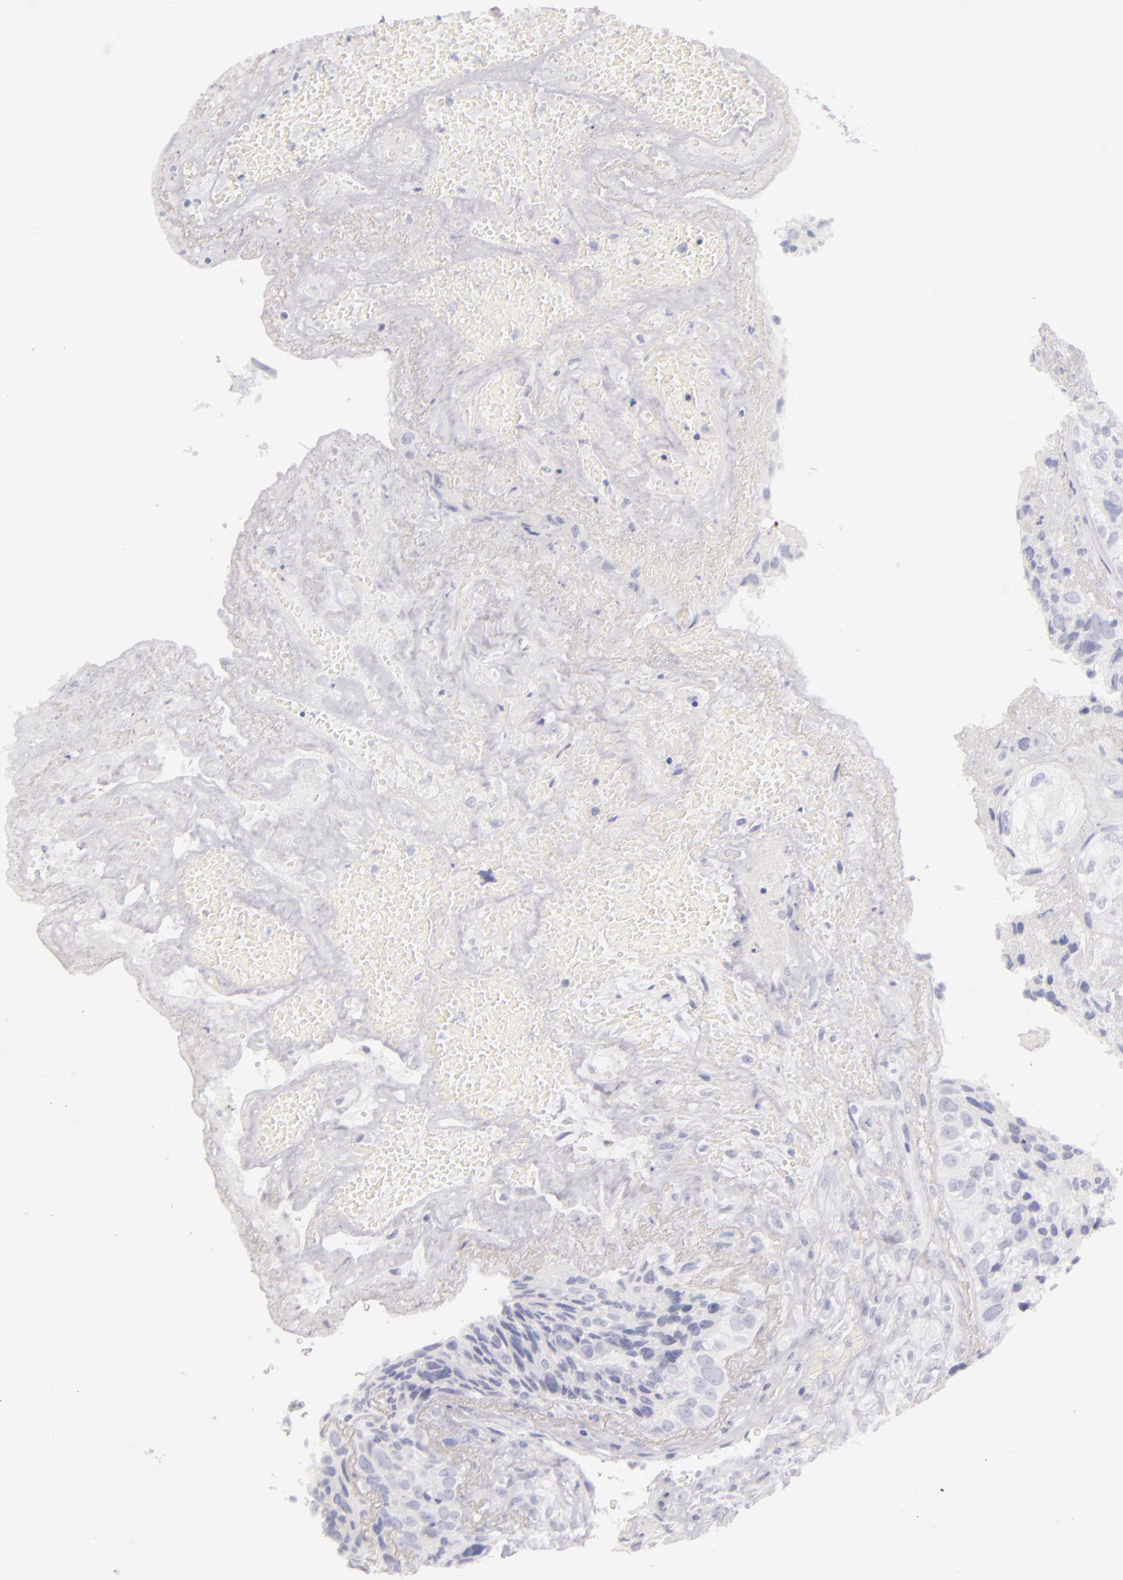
{"staining": {"intensity": "negative", "quantity": "none", "location": "none"}, "tissue": "breast cancer", "cell_type": "Tumor cells", "image_type": "cancer", "snomed": [{"axis": "morphology", "description": "Neoplasm, malignant, NOS"}, {"axis": "topography", "description": "Breast"}], "caption": "A high-resolution image shows IHC staining of neoplasm (malignant) (breast), which reveals no significant positivity in tumor cells.", "gene": "FABP1", "patient": {"sex": "female", "age": 50}}